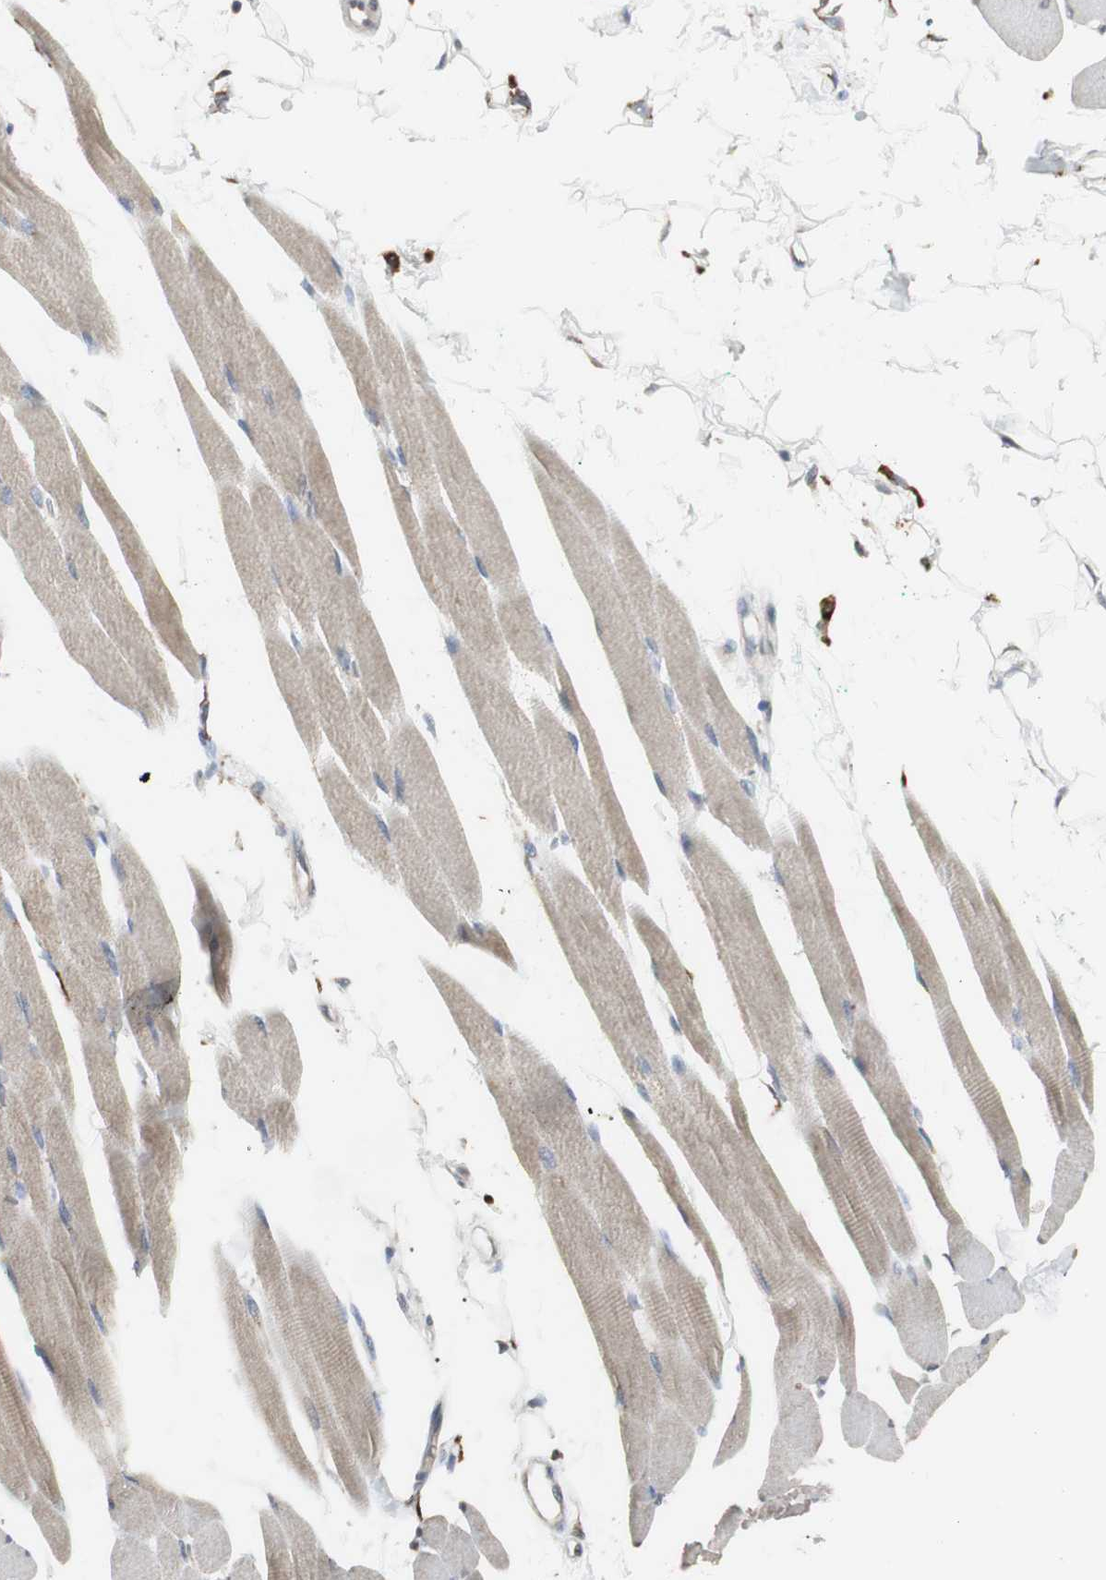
{"staining": {"intensity": "weak", "quantity": "25%-75%", "location": "cytoplasmic/membranous"}, "tissue": "skeletal muscle", "cell_type": "Myocytes", "image_type": "normal", "snomed": [{"axis": "morphology", "description": "Normal tissue, NOS"}, {"axis": "topography", "description": "Skeletal muscle"}, {"axis": "topography", "description": "Oral tissue"}, {"axis": "topography", "description": "Peripheral nerve tissue"}], "caption": "High-power microscopy captured an IHC micrograph of normal skeletal muscle, revealing weak cytoplasmic/membranous positivity in about 25%-75% of myocytes.", "gene": "ATP6V1E1", "patient": {"sex": "female", "age": 84}}